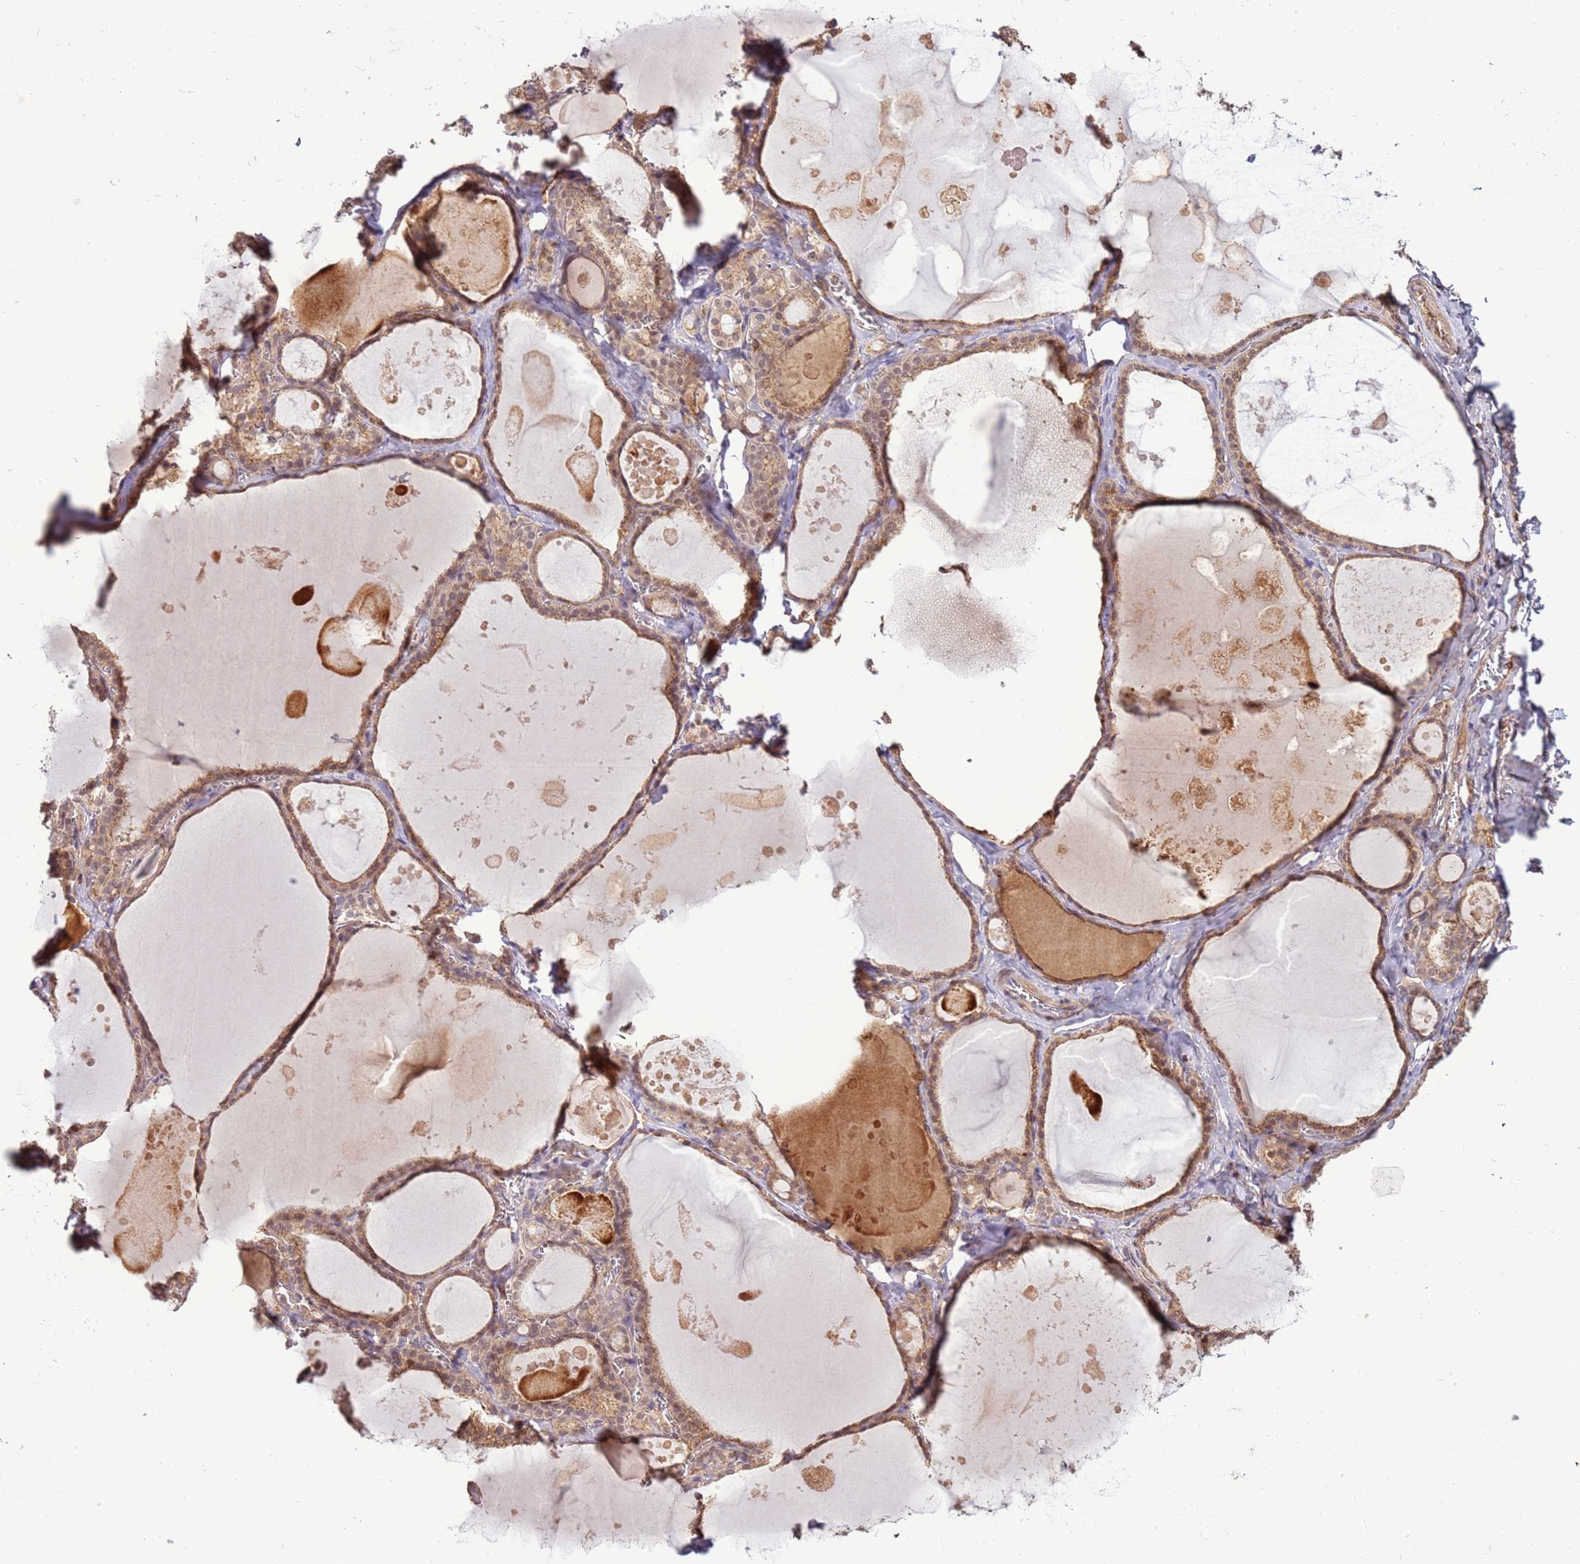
{"staining": {"intensity": "moderate", "quantity": ">75%", "location": "cytoplasmic/membranous"}, "tissue": "thyroid gland", "cell_type": "Glandular cells", "image_type": "normal", "snomed": [{"axis": "morphology", "description": "Normal tissue, NOS"}, {"axis": "topography", "description": "Thyroid gland"}], "caption": "Immunohistochemical staining of unremarkable human thyroid gland shows >75% levels of moderate cytoplasmic/membranous protein expression in about >75% of glandular cells. (Stains: DAB (3,3'-diaminobenzidine) in brown, nuclei in blue, Microscopy: brightfield microscopy at high magnification).", "gene": "ZNF624", "patient": {"sex": "male", "age": 56}}